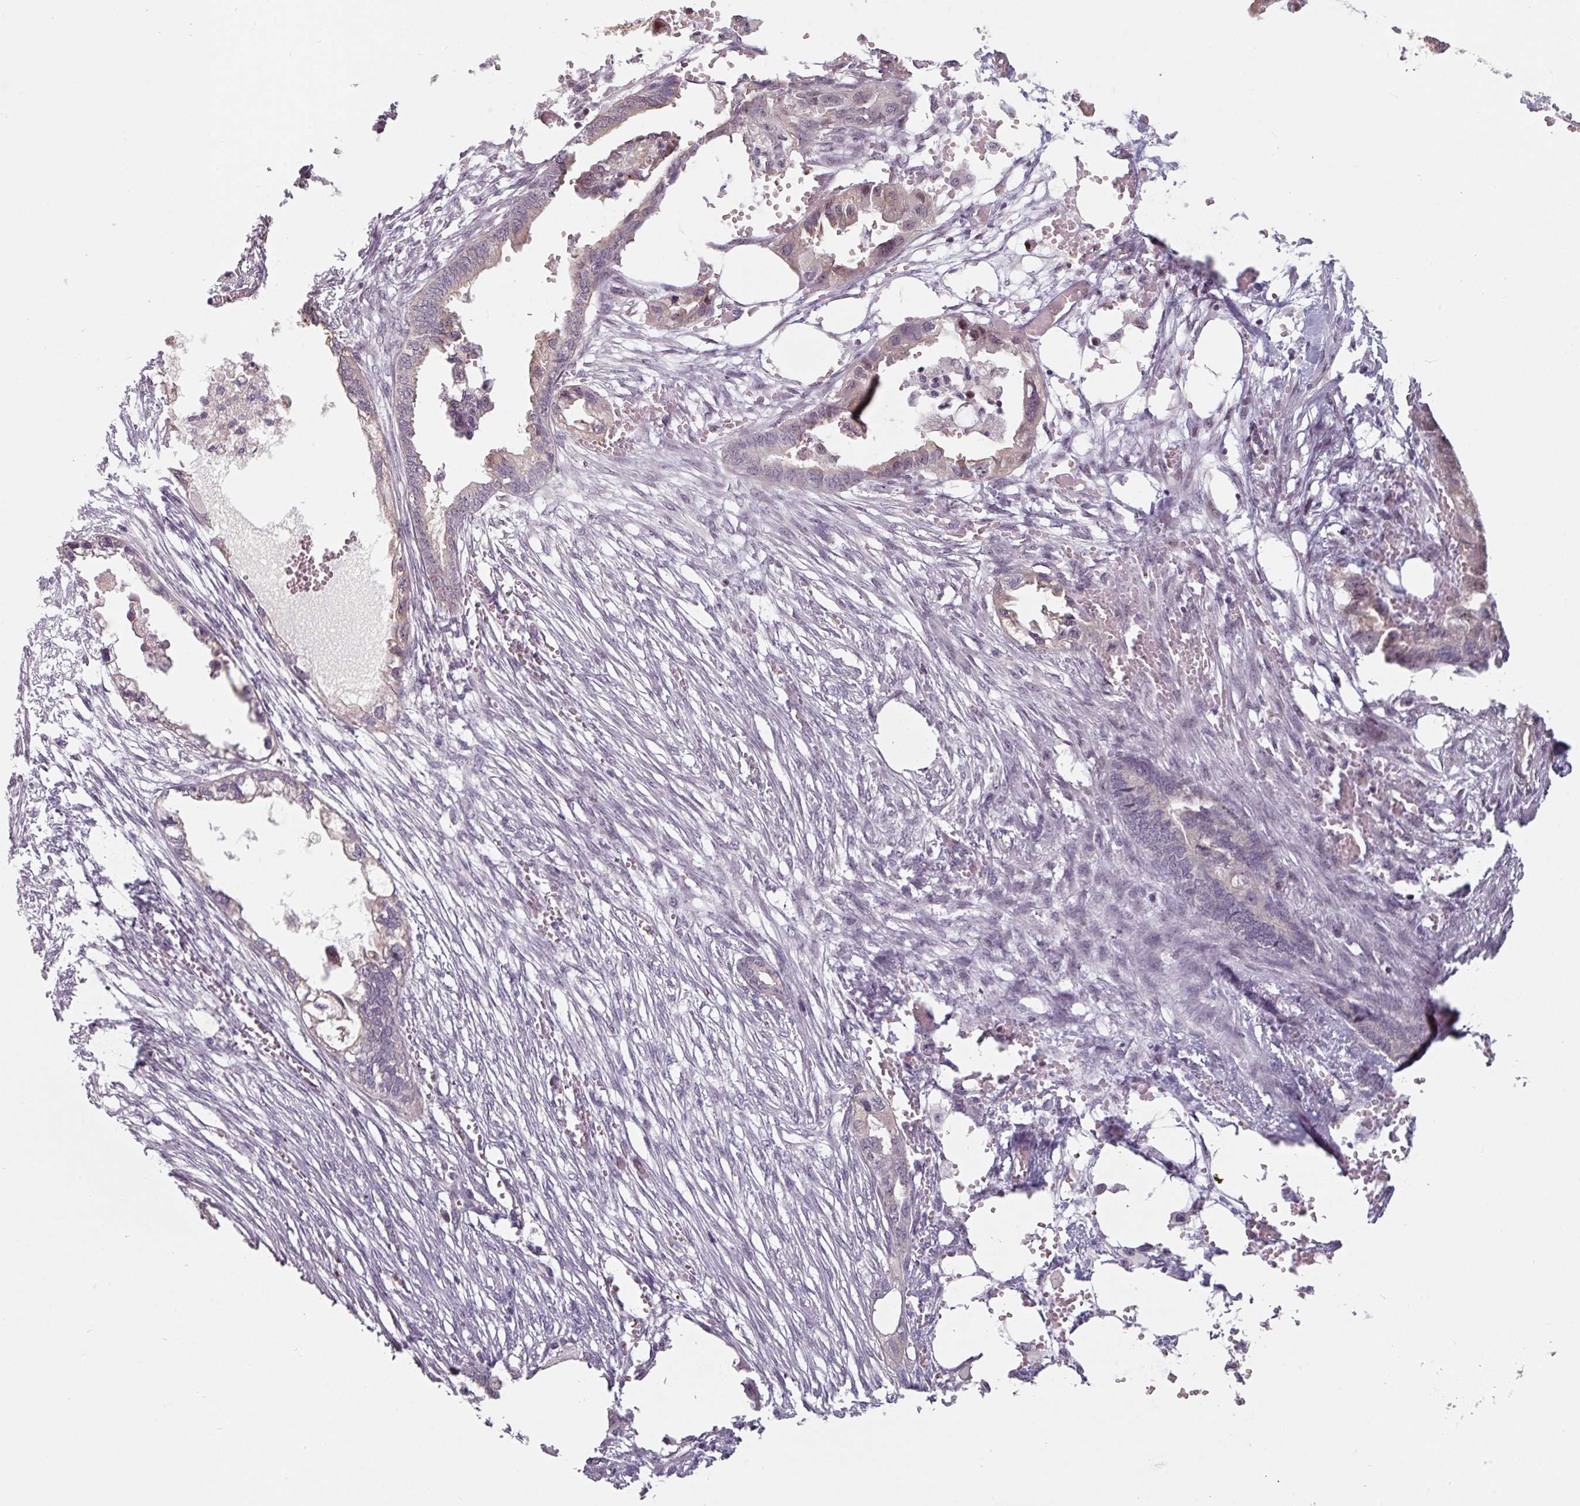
{"staining": {"intensity": "weak", "quantity": "<25%", "location": "cytoplasmic/membranous,nuclear"}, "tissue": "endometrial cancer", "cell_type": "Tumor cells", "image_type": "cancer", "snomed": [{"axis": "morphology", "description": "Adenocarcinoma, NOS"}, {"axis": "morphology", "description": "Adenocarcinoma, metastatic, NOS"}, {"axis": "topography", "description": "Adipose tissue"}, {"axis": "topography", "description": "Endometrium"}], "caption": "Micrograph shows no protein expression in tumor cells of endometrial cancer tissue.", "gene": "ZBTB6", "patient": {"sex": "female", "age": 67}}